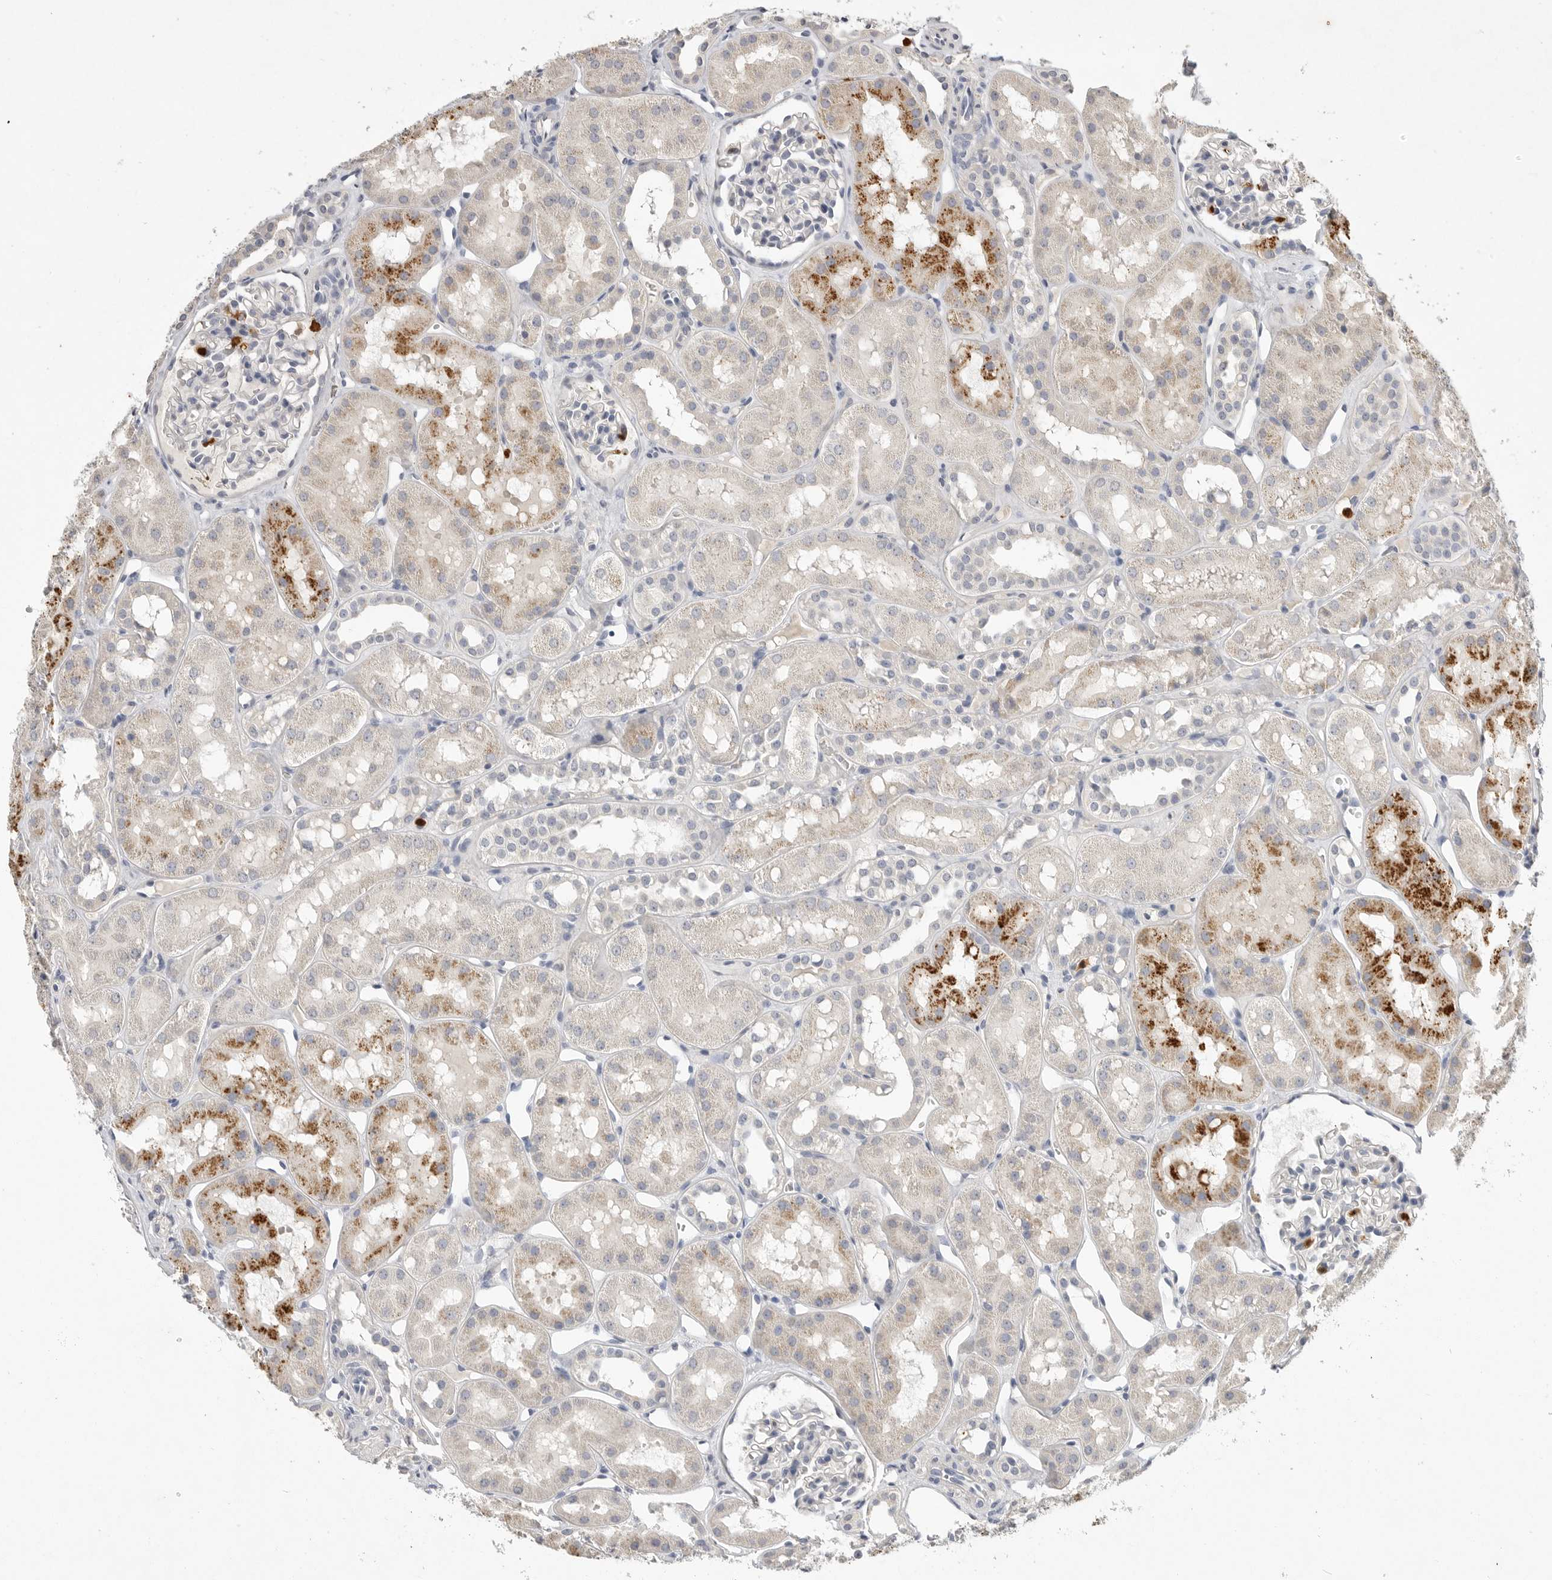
{"staining": {"intensity": "negative", "quantity": "none", "location": "none"}, "tissue": "kidney", "cell_type": "Cells in glomeruli", "image_type": "normal", "snomed": [{"axis": "morphology", "description": "Normal tissue, NOS"}, {"axis": "topography", "description": "Kidney"}], "caption": "Immunohistochemistry of normal human kidney displays no expression in cells in glomeruli. (DAB IHC visualized using brightfield microscopy, high magnification).", "gene": "LTBR", "patient": {"sex": "male", "age": 16}}